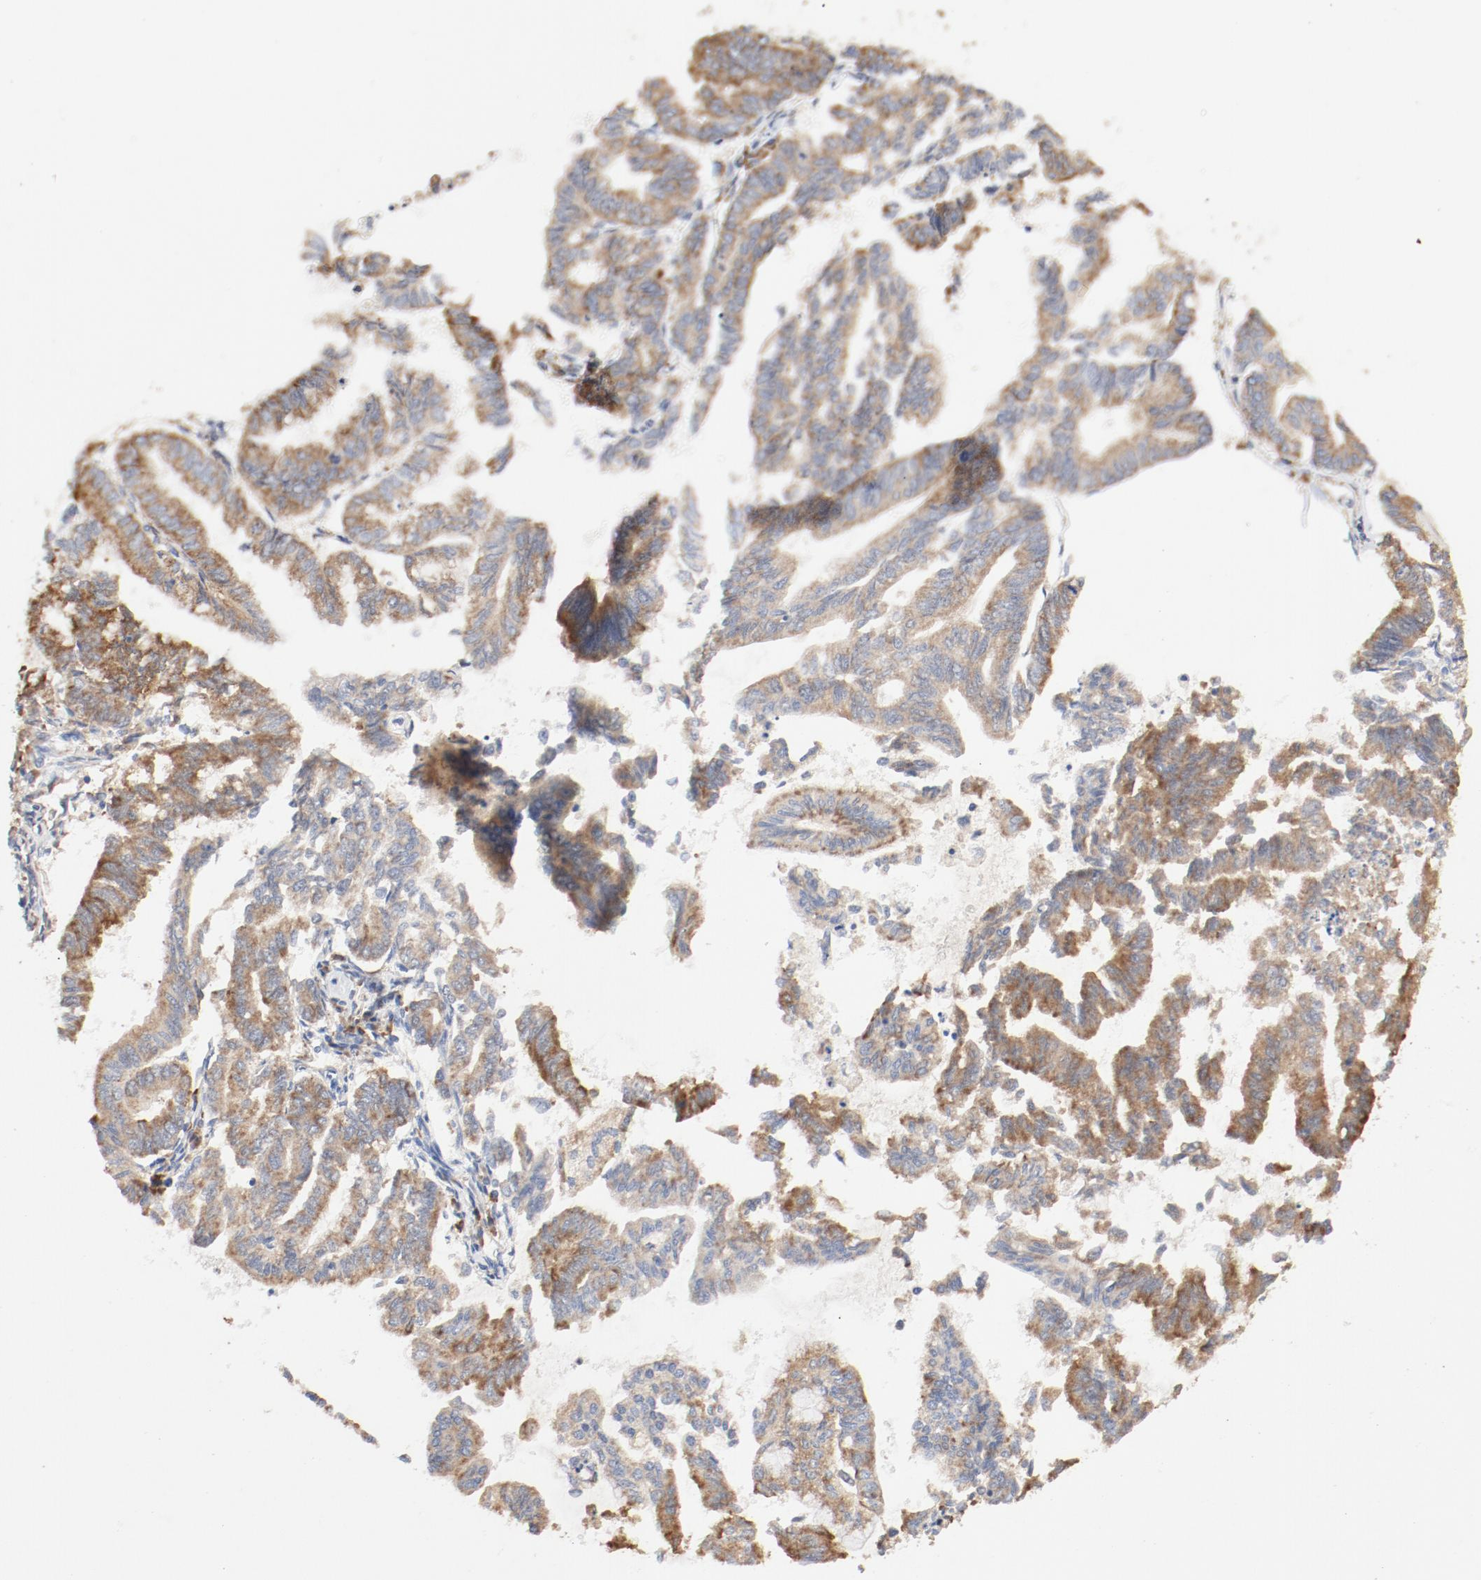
{"staining": {"intensity": "moderate", "quantity": ">75%", "location": "cytoplasmic/membranous"}, "tissue": "endometrial cancer", "cell_type": "Tumor cells", "image_type": "cancer", "snomed": [{"axis": "morphology", "description": "Adenocarcinoma, NOS"}, {"axis": "topography", "description": "Endometrium"}], "caption": "The micrograph displays staining of endometrial cancer, revealing moderate cytoplasmic/membranous protein staining (brown color) within tumor cells.", "gene": "RPS6", "patient": {"sex": "female", "age": 79}}